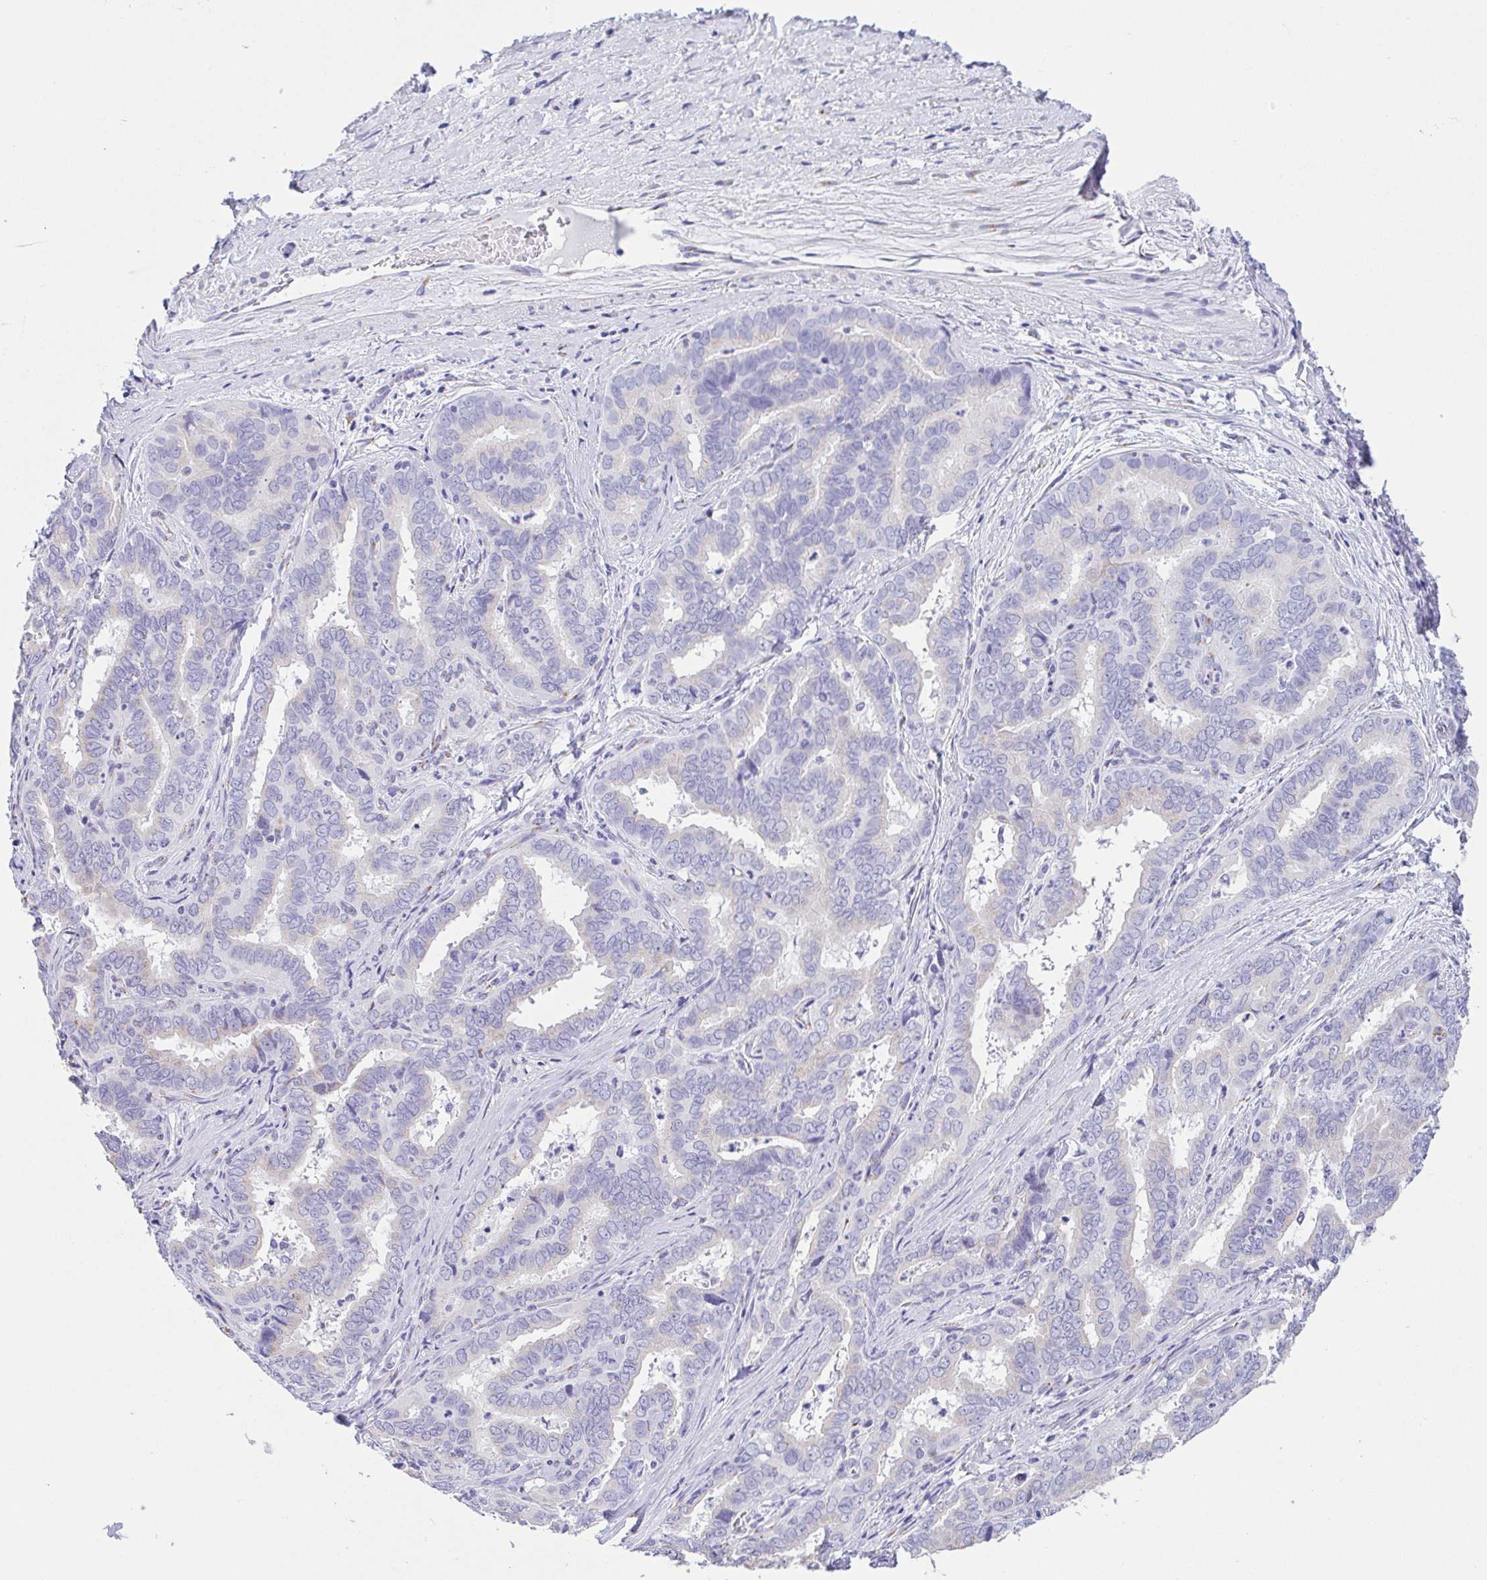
{"staining": {"intensity": "negative", "quantity": "none", "location": "none"}, "tissue": "liver cancer", "cell_type": "Tumor cells", "image_type": "cancer", "snomed": [{"axis": "morphology", "description": "Cholangiocarcinoma"}, {"axis": "topography", "description": "Liver"}], "caption": "Immunohistochemistry (IHC) photomicrograph of liver cholangiocarcinoma stained for a protein (brown), which shows no expression in tumor cells.", "gene": "SULT1B1", "patient": {"sex": "female", "age": 64}}